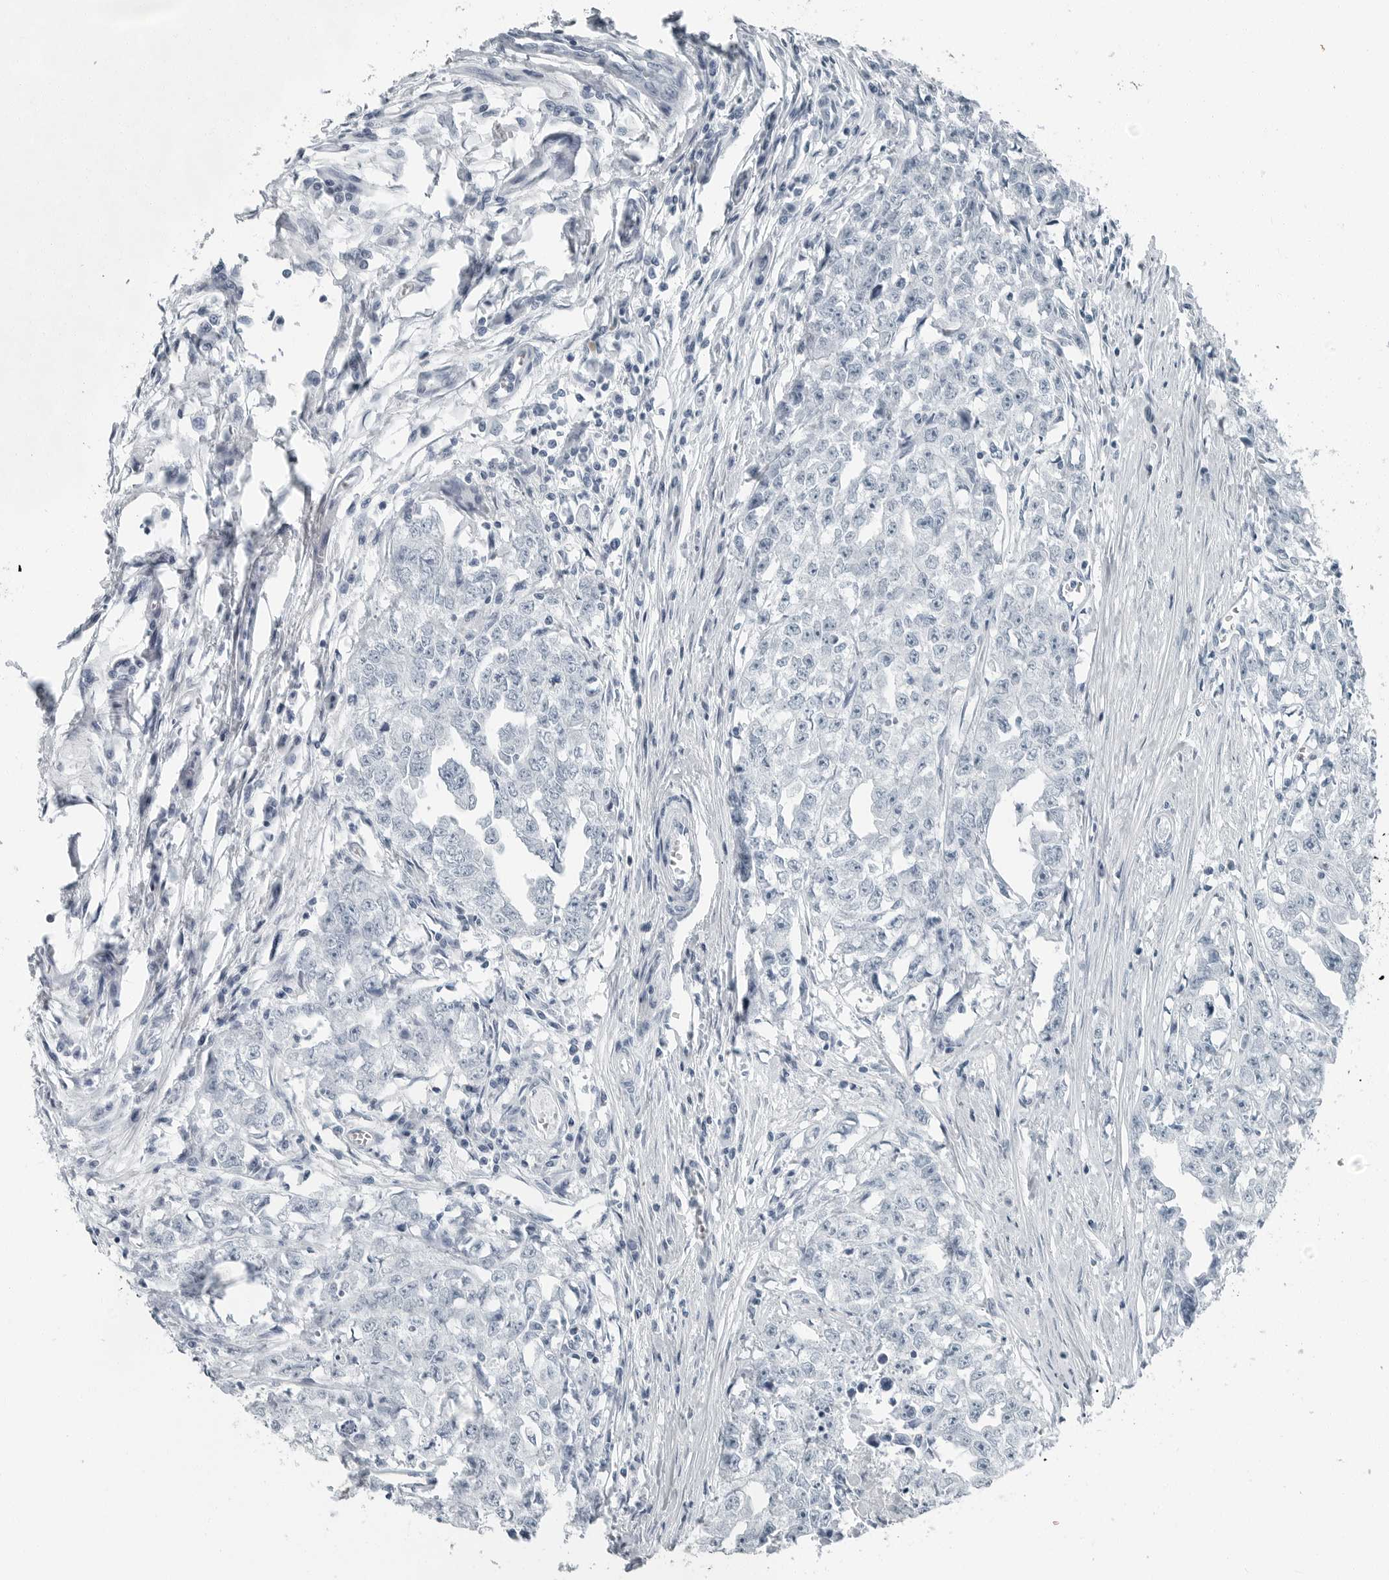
{"staining": {"intensity": "negative", "quantity": "none", "location": "none"}, "tissue": "testis cancer", "cell_type": "Tumor cells", "image_type": "cancer", "snomed": [{"axis": "morphology", "description": "Seminoma, NOS"}, {"axis": "morphology", "description": "Carcinoma, Embryonal, NOS"}, {"axis": "topography", "description": "Testis"}], "caption": "Protein analysis of testis cancer (seminoma) demonstrates no significant expression in tumor cells. Brightfield microscopy of immunohistochemistry (IHC) stained with DAB (3,3'-diaminobenzidine) (brown) and hematoxylin (blue), captured at high magnification.", "gene": "FABP6", "patient": {"sex": "male", "age": 43}}